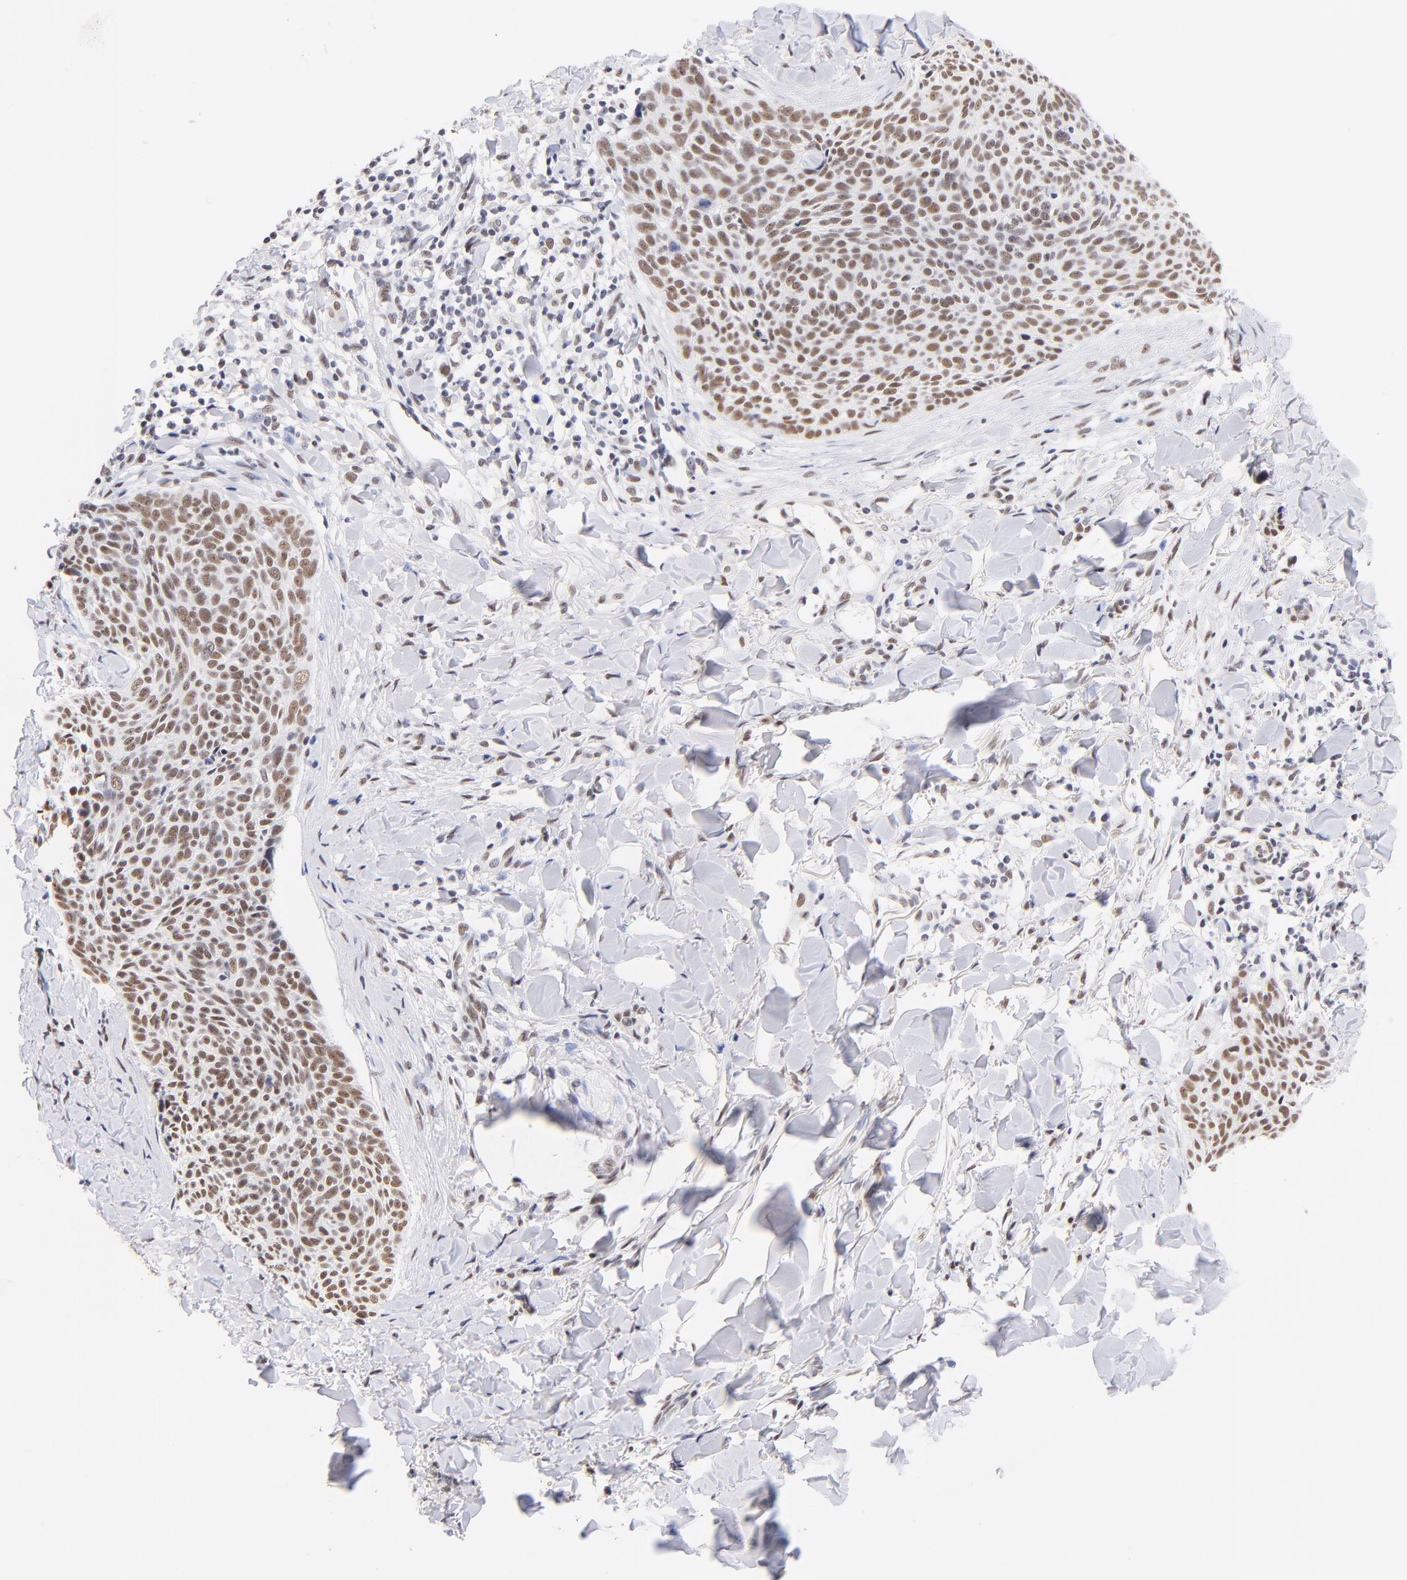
{"staining": {"intensity": "moderate", "quantity": ">75%", "location": "nuclear"}, "tissue": "skin cancer", "cell_type": "Tumor cells", "image_type": "cancer", "snomed": [{"axis": "morphology", "description": "Normal tissue, NOS"}, {"axis": "morphology", "description": "Basal cell carcinoma"}, {"axis": "topography", "description": "Skin"}], "caption": "A high-resolution micrograph shows immunohistochemistry (IHC) staining of skin cancer (basal cell carcinoma), which reveals moderate nuclear staining in about >75% of tumor cells.", "gene": "ZNF74", "patient": {"sex": "female", "age": 57}}